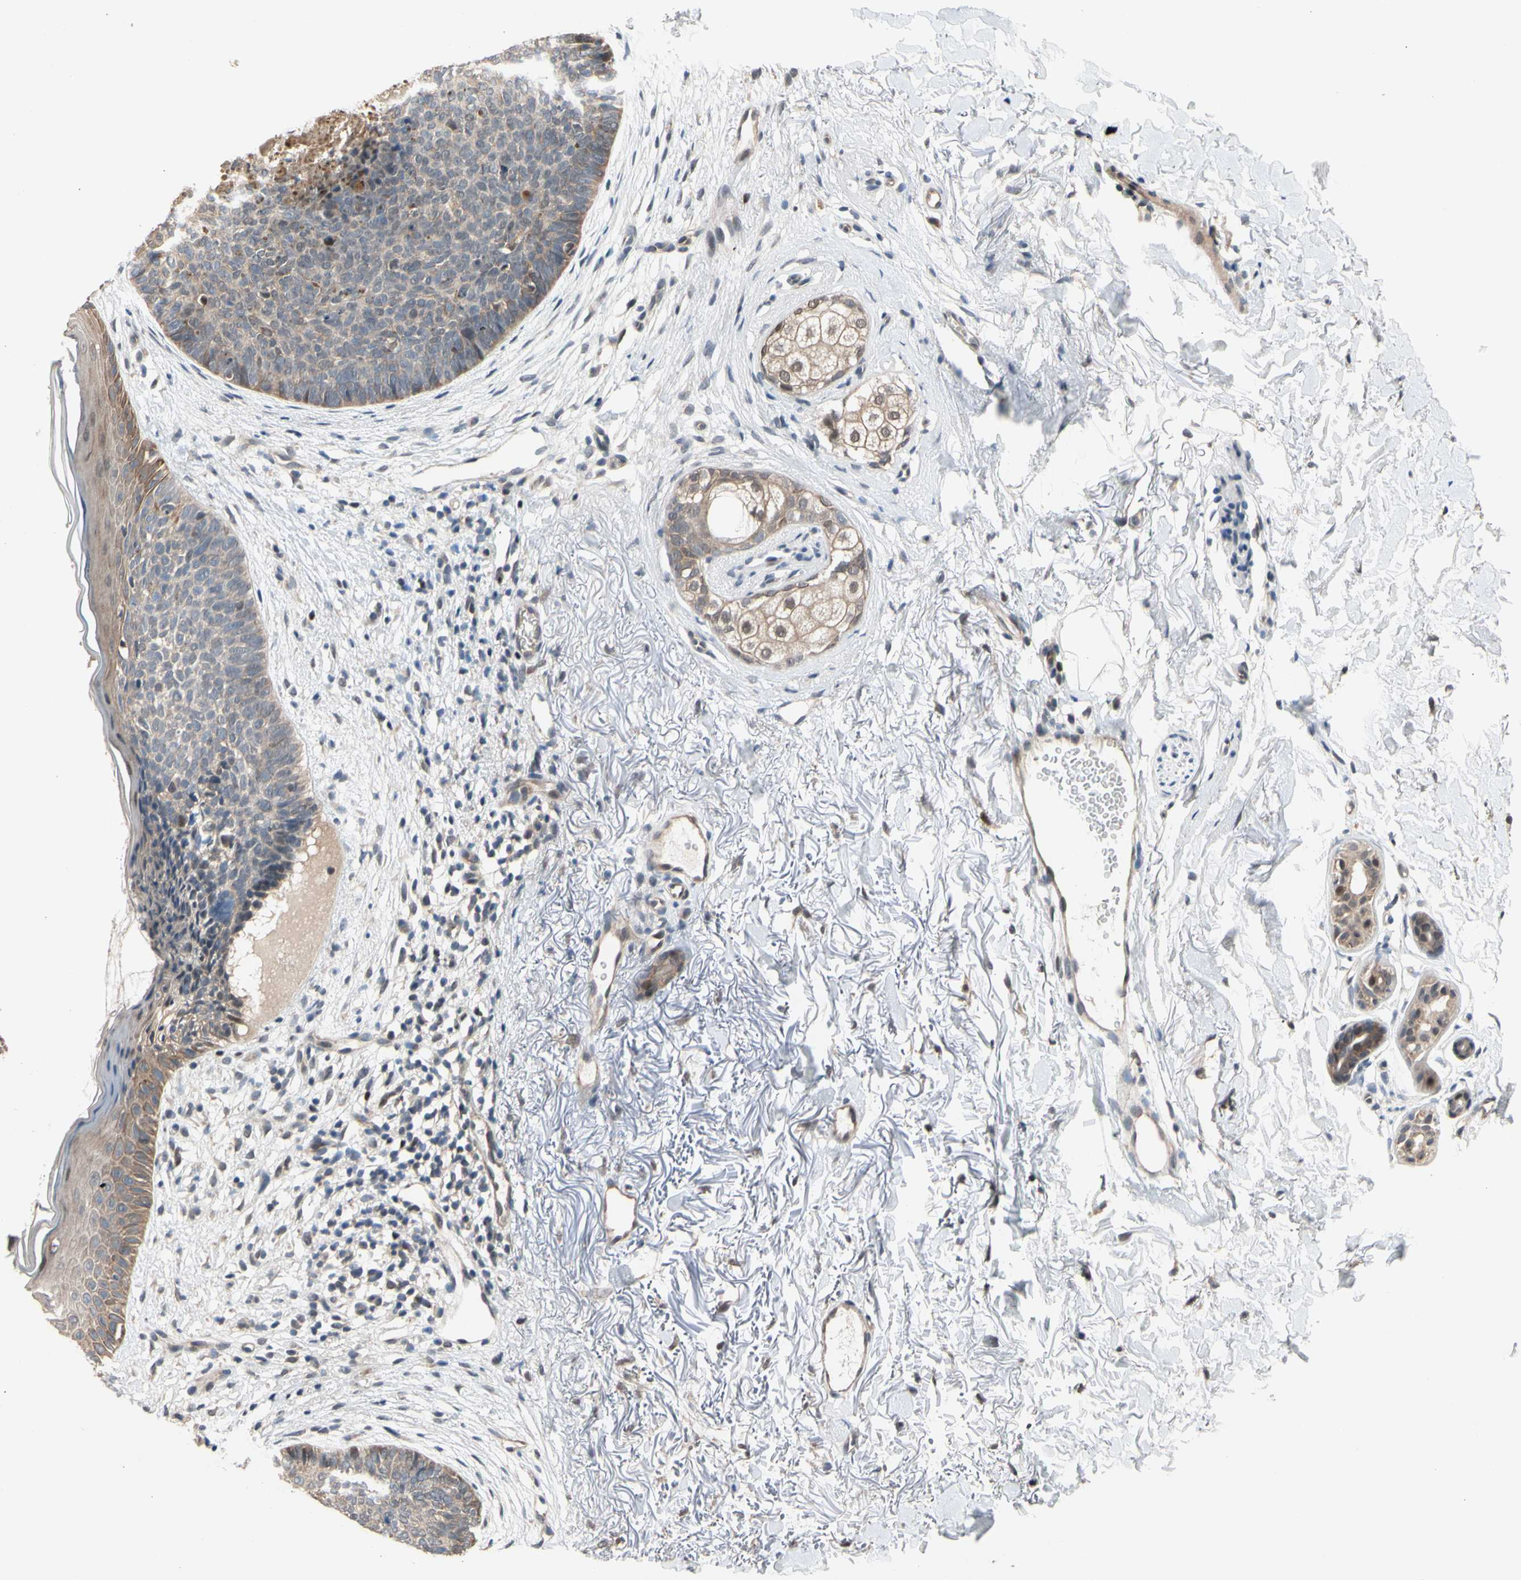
{"staining": {"intensity": "weak", "quantity": ">75%", "location": "cytoplasmic/membranous"}, "tissue": "skin cancer", "cell_type": "Tumor cells", "image_type": "cancer", "snomed": [{"axis": "morphology", "description": "Basal cell carcinoma"}, {"axis": "topography", "description": "Skin"}], "caption": "Immunohistochemical staining of human basal cell carcinoma (skin) demonstrates weak cytoplasmic/membranous protein staining in about >75% of tumor cells. (DAB (3,3'-diaminobenzidine) = brown stain, brightfield microscopy at high magnification).", "gene": "NGEF", "patient": {"sex": "female", "age": 70}}